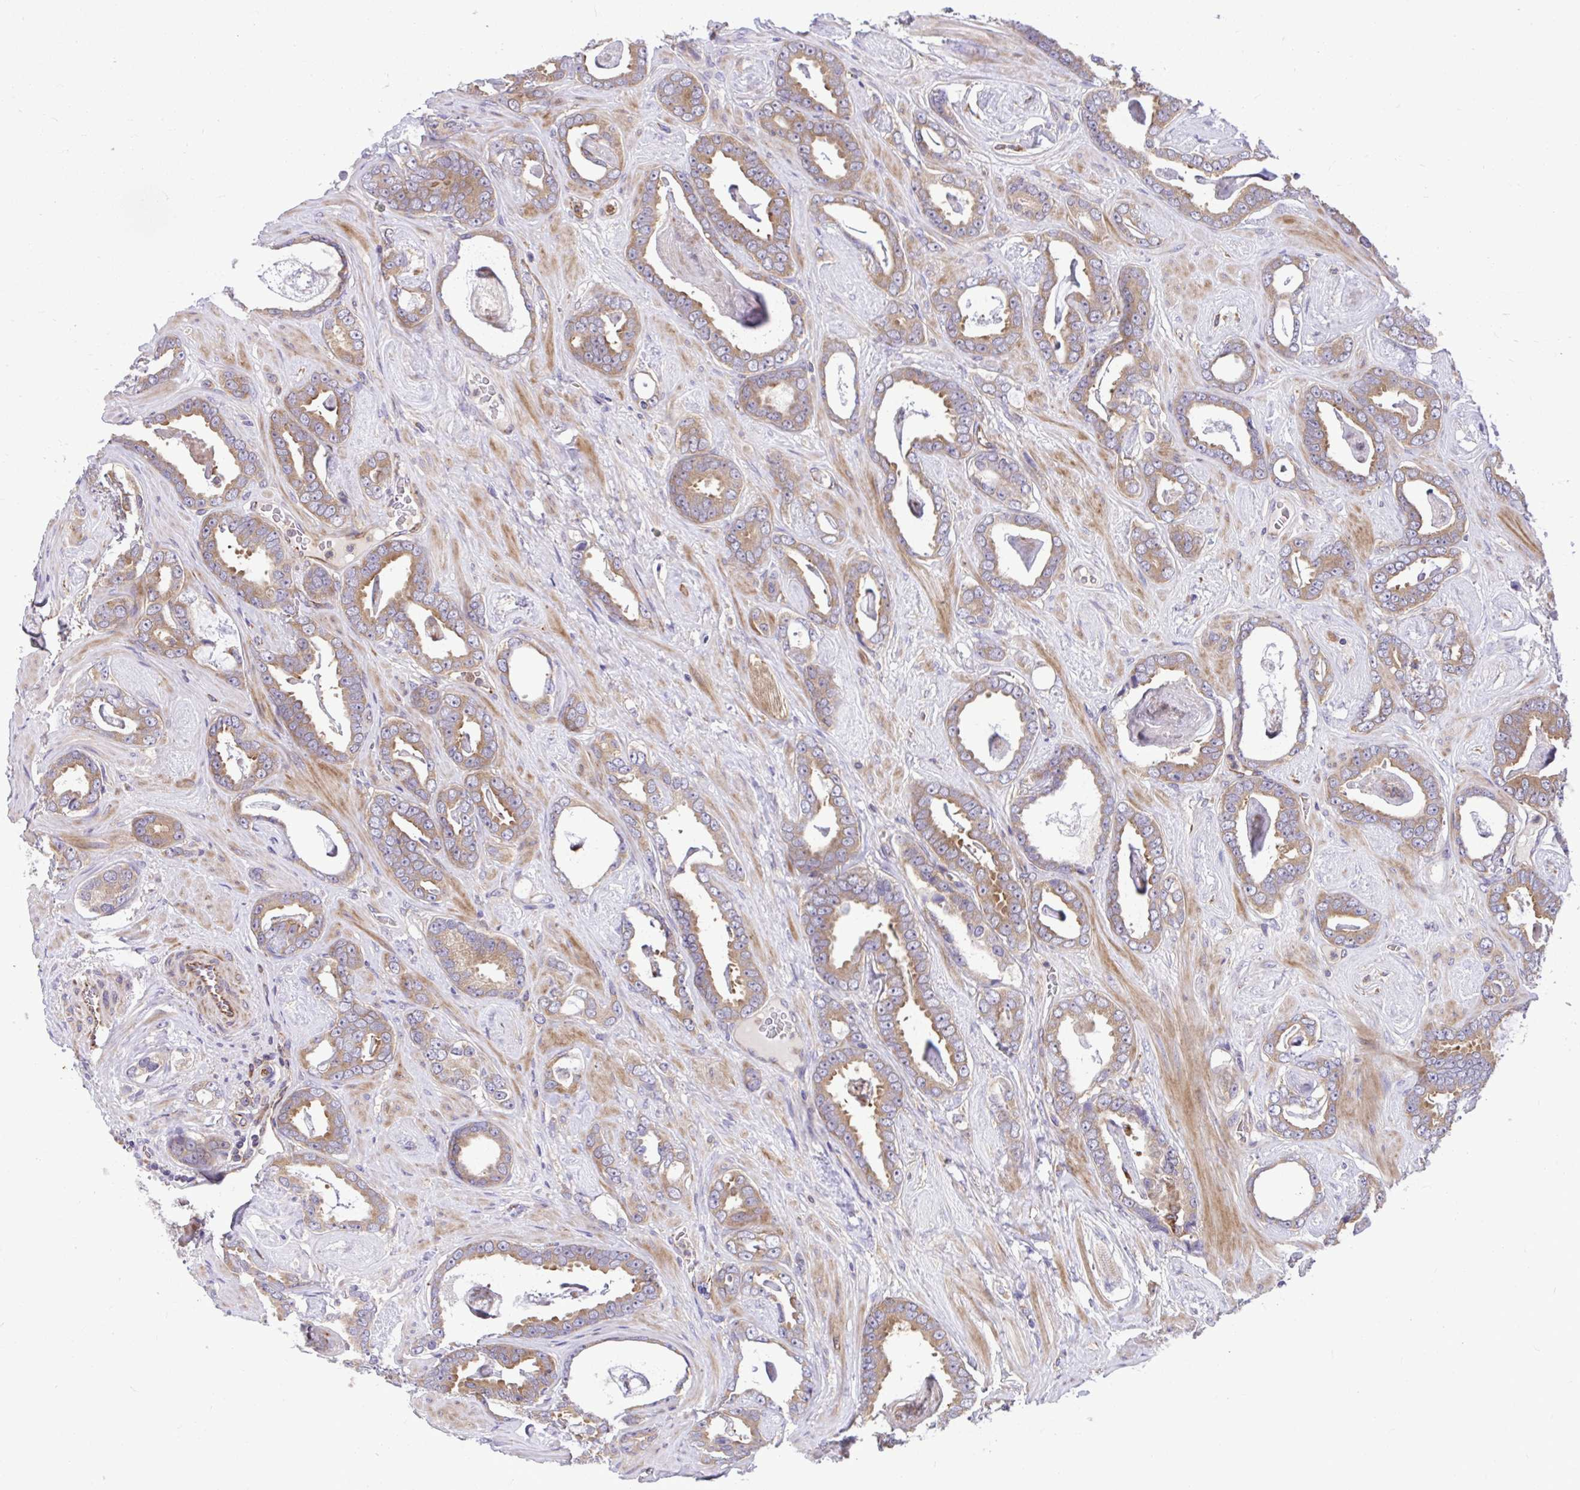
{"staining": {"intensity": "weak", "quantity": ">75%", "location": "cytoplasmic/membranous"}, "tissue": "prostate cancer", "cell_type": "Tumor cells", "image_type": "cancer", "snomed": [{"axis": "morphology", "description": "Adenocarcinoma, High grade"}, {"axis": "topography", "description": "Prostate"}], "caption": "A high-resolution micrograph shows immunohistochemistry (IHC) staining of prostate cancer (adenocarcinoma (high-grade)), which shows weak cytoplasmic/membranous expression in approximately >75% of tumor cells.", "gene": "PAIP2", "patient": {"sex": "male", "age": 63}}